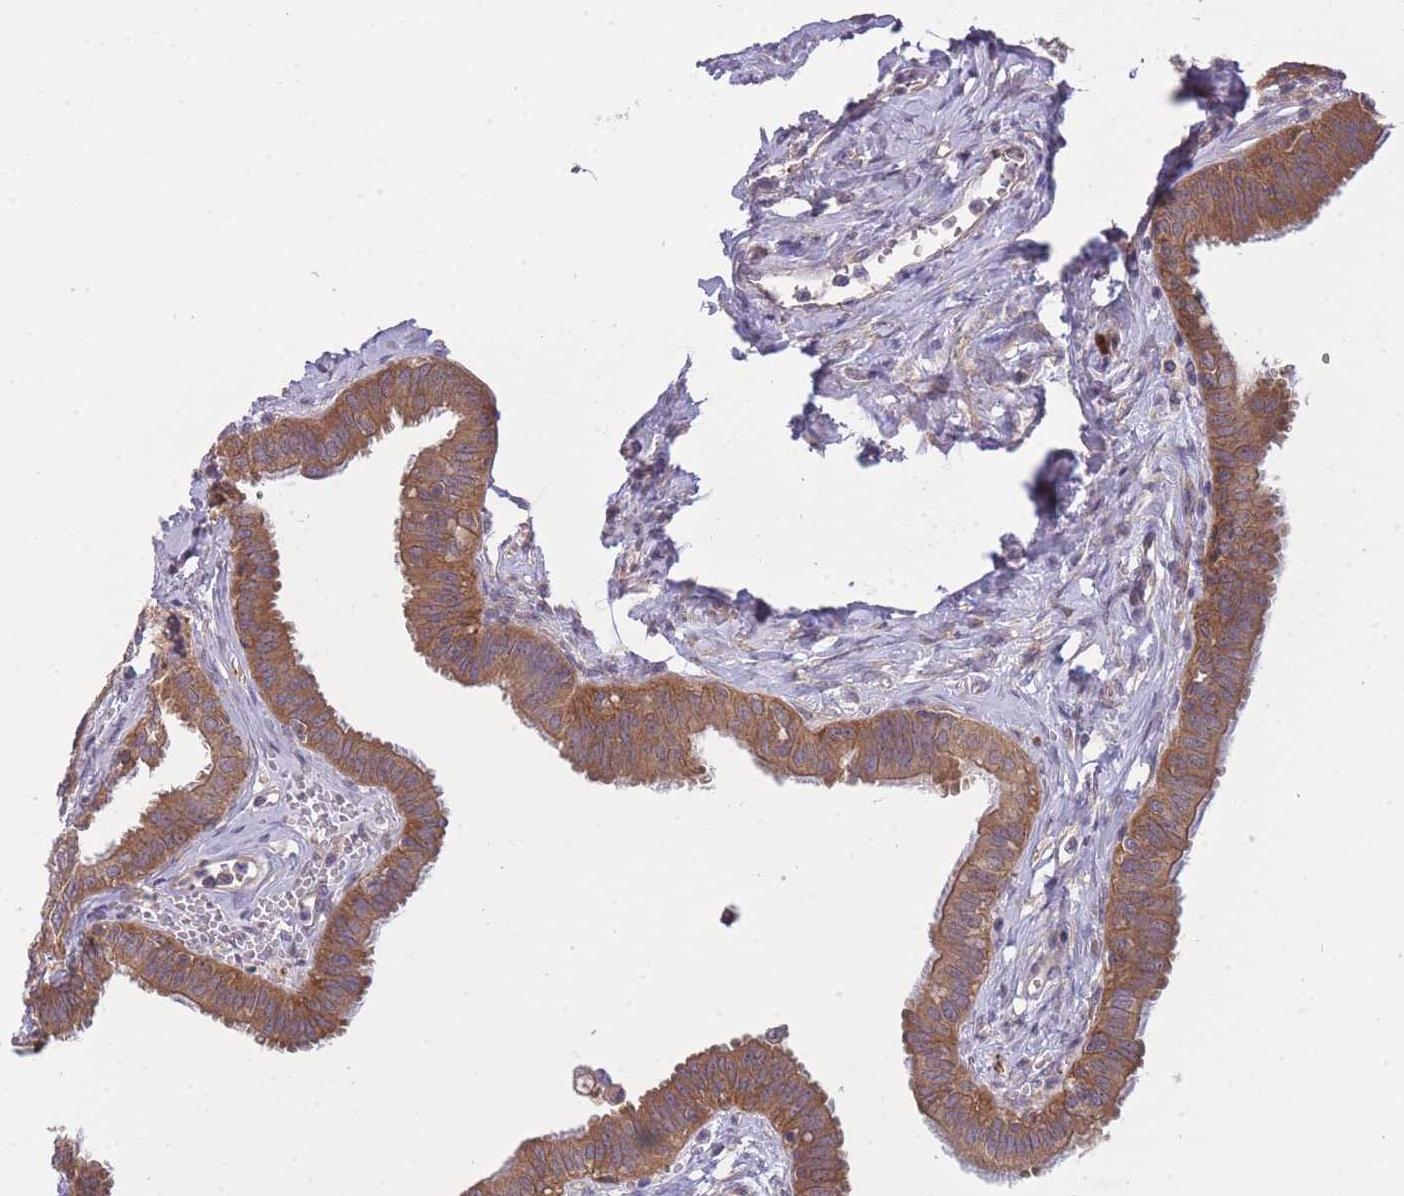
{"staining": {"intensity": "moderate", "quantity": ">75%", "location": "cytoplasmic/membranous"}, "tissue": "fallopian tube", "cell_type": "Glandular cells", "image_type": "normal", "snomed": [{"axis": "morphology", "description": "Normal tissue, NOS"}, {"axis": "morphology", "description": "Carcinoma, NOS"}, {"axis": "topography", "description": "Fallopian tube"}, {"axis": "topography", "description": "Ovary"}], "caption": "Brown immunohistochemical staining in benign fallopian tube displays moderate cytoplasmic/membranous staining in approximately >75% of glandular cells. (DAB (3,3'-diaminobenzidine) IHC, brown staining for protein, blue staining for nuclei).", "gene": "PFDN6", "patient": {"sex": "female", "age": 59}}